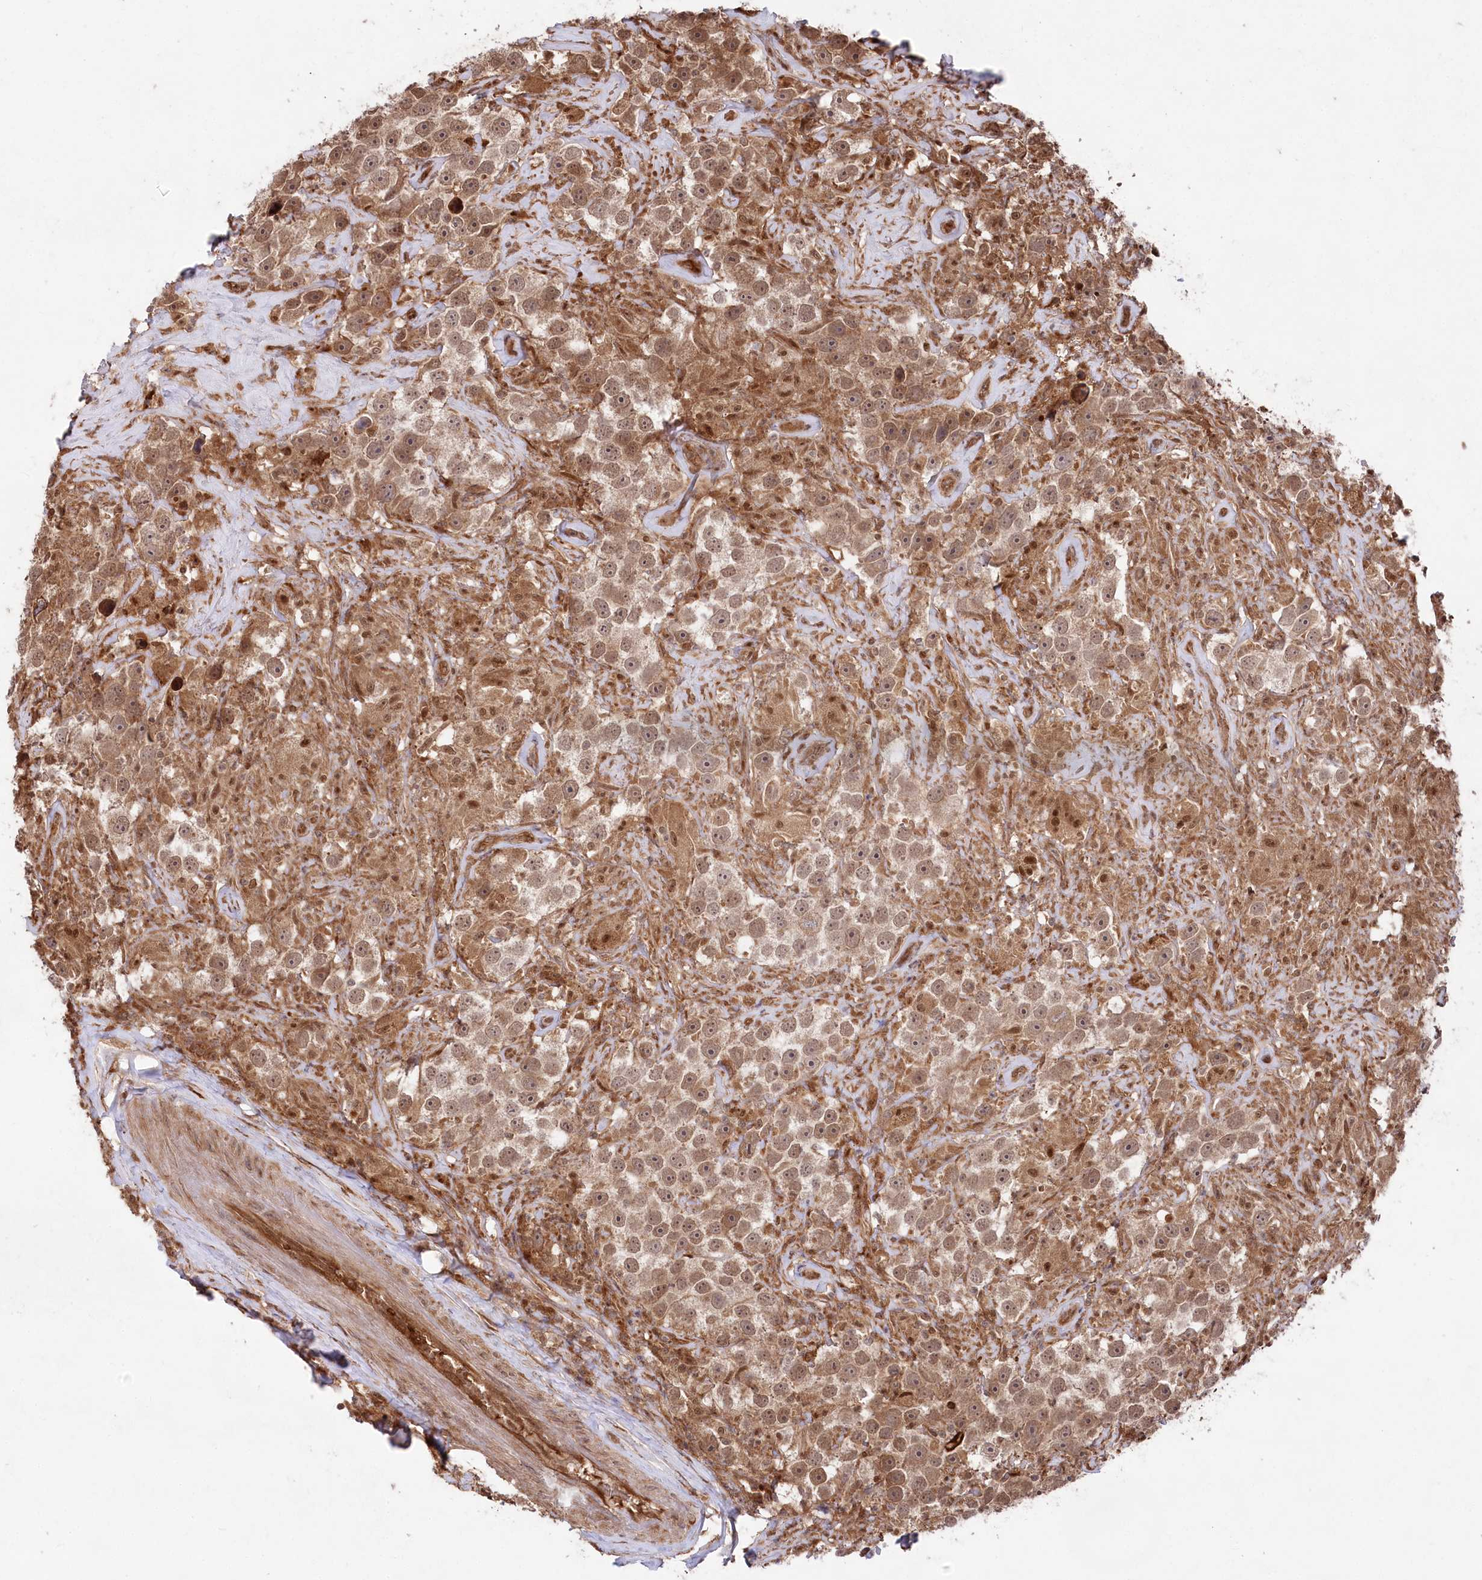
{"staining": {"intensity": "moderate", "quantity": ">75%", "location": "cytoplasmic/membranous,nuclear"}, "tissue": "testis cancer", "cell_type": "Tumor cells", "image_type": "cancer", "snomed": [{"axis": "morphology", "description": "Seminoma, NOS"}, {"axis": "topography", "description": "Testis"}], "caption": "Seminoma (testis) stained for a protein displays moderate cytoplasmic/membranous and nuclear positivity in tumor cells. The protein of interest is shown in brown color, while the nuclei are stained blue.", "gene": "PSMA1", "patient": {"sex": "male", "age": 49}}